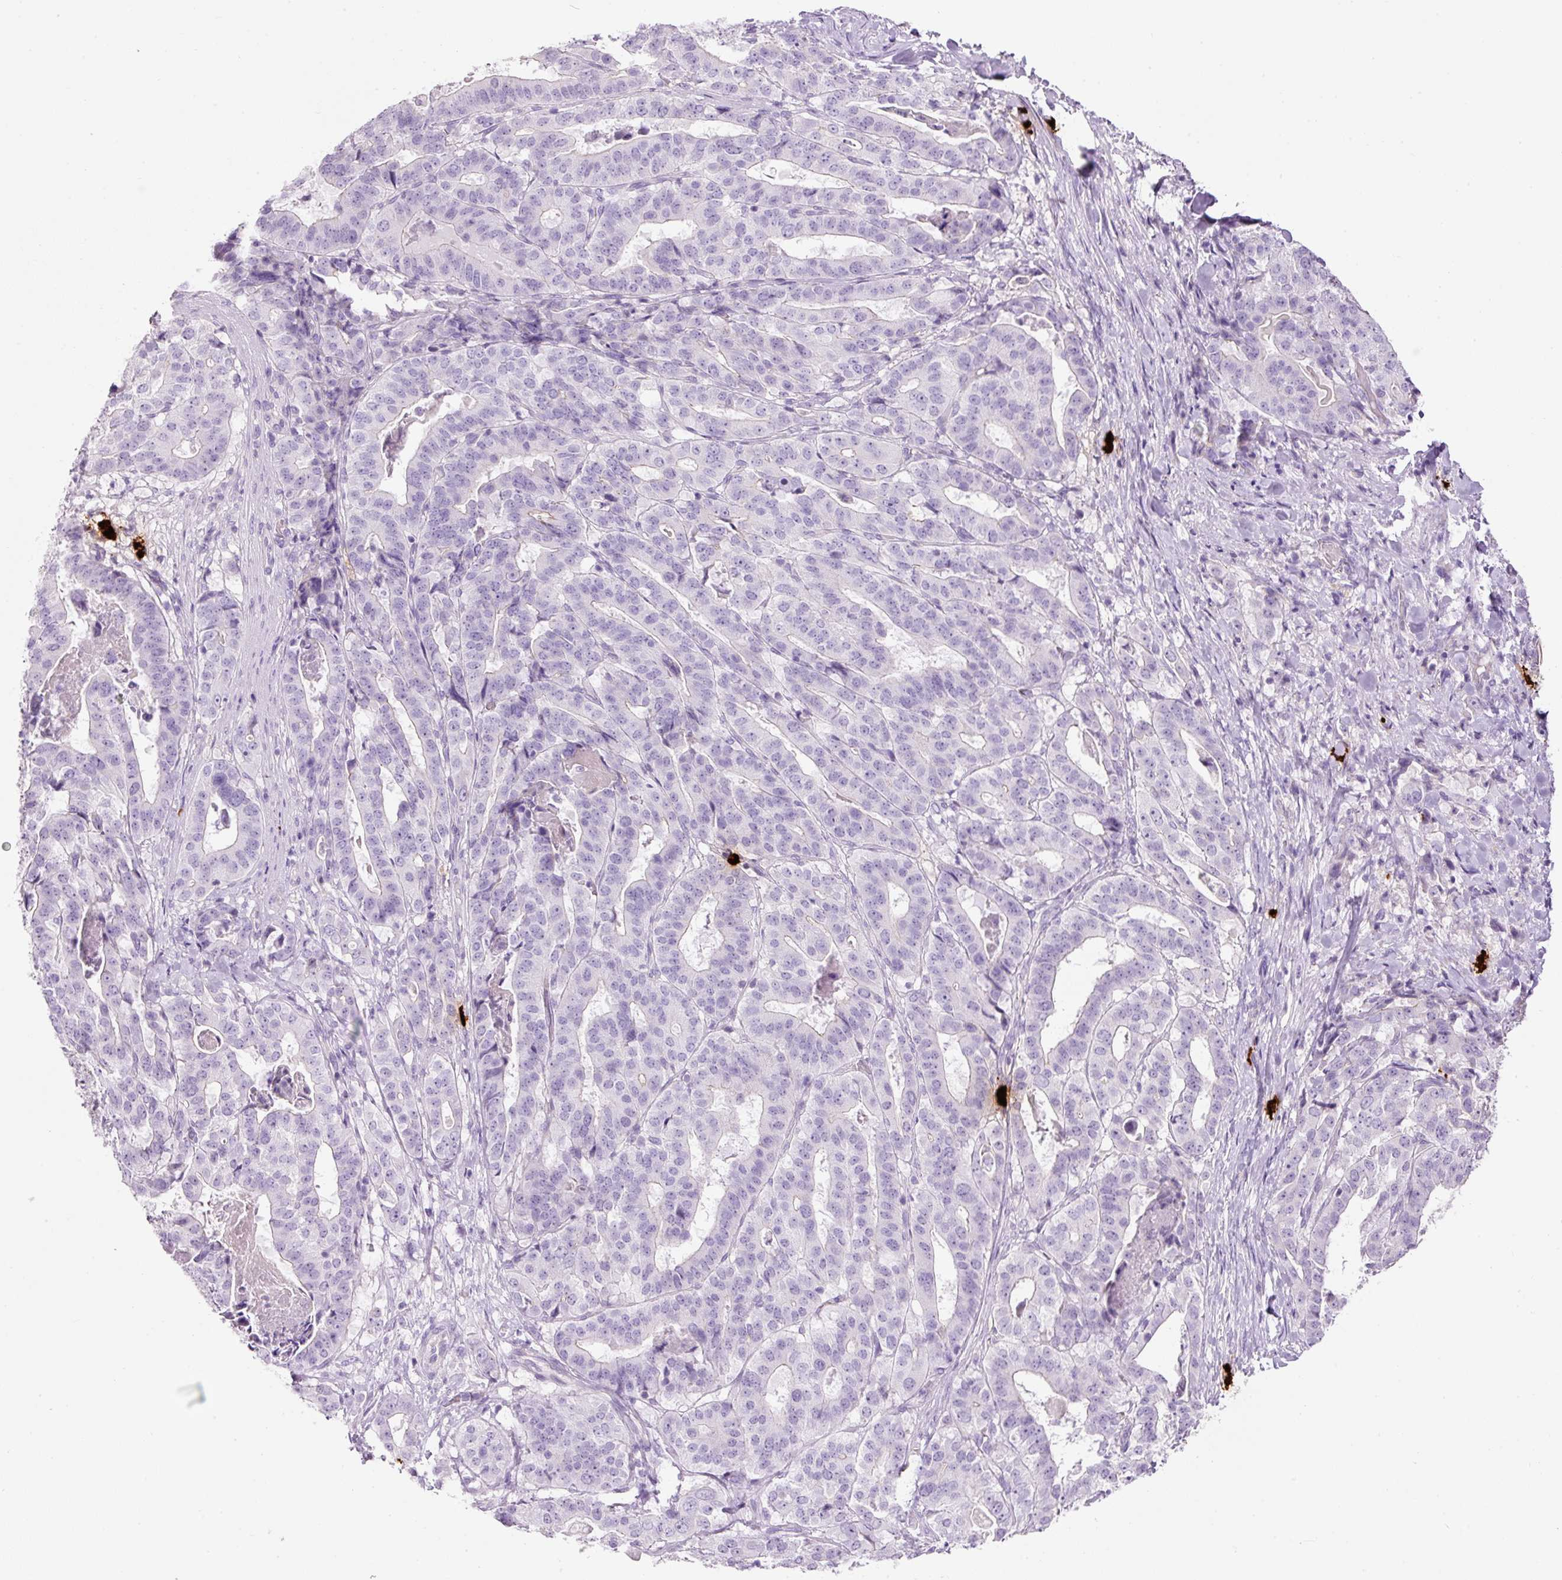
{"staining": {"intensity": "negative", "quantity": "none", "location": "none"}, "tissue": "stomach cancer", "cell_type": "Tumor cells", "image_type": "cancer", "snomed": [{"axis": "morphology", "description": "Adenocarcinoma, NOS"}, {"axis": "topography", "description": "Stomach"}], "caption": "Protein analysis of stomach cancer (adenocarcinoma) demonstrates no significant staining in tumor cells.", "gene": "CMA1", "patient": {"sex": "male", "age": 48}}